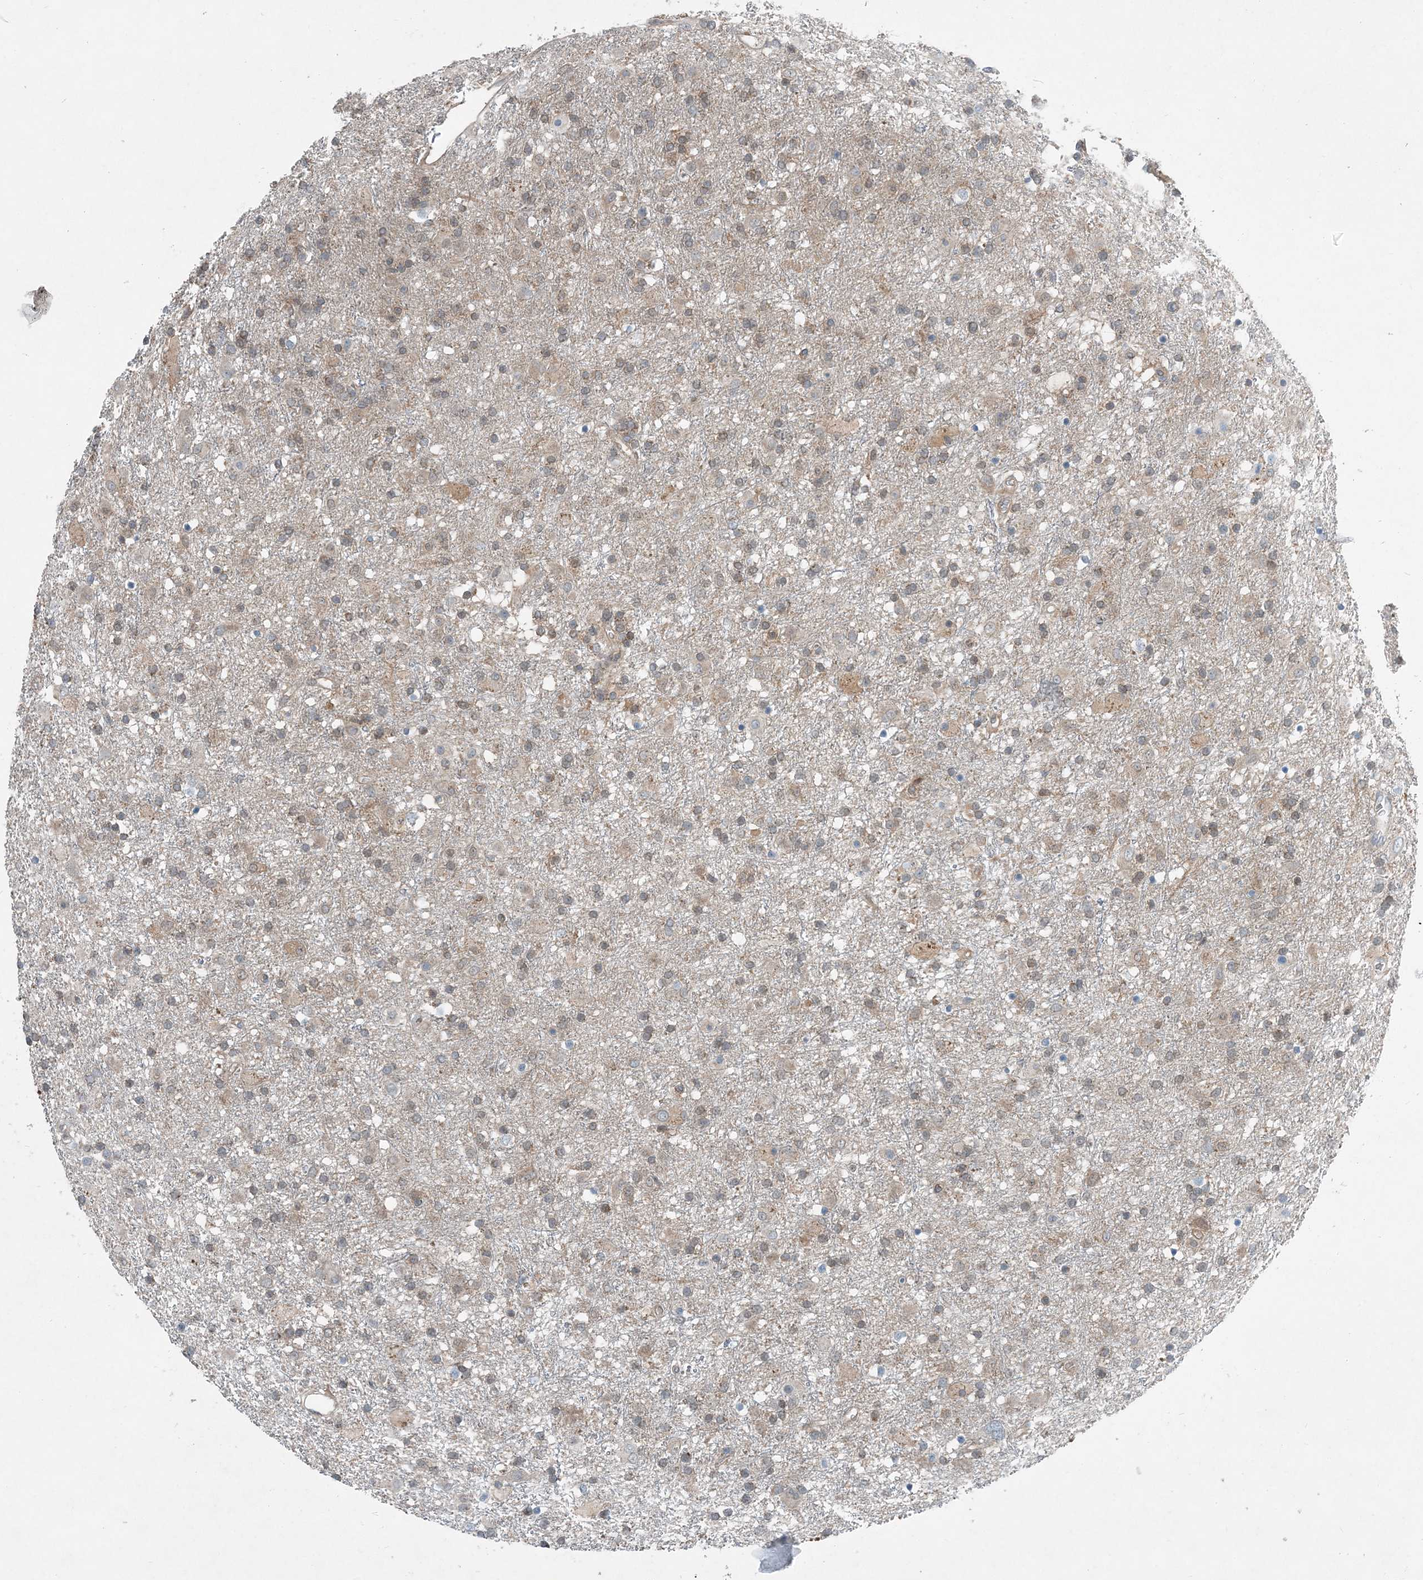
{"staining": {"intensity": "weak", "quantity": "<25%", "location": "cytoplasmic/membranous"}, "tissue": "glioma", "cell_type": "Tumor cells", "image_type": "cancer", "snomed": [{"axis": "morphology", "description": "Glioma, malignant, Low grade"}, {"axis": "topography", "description": "Brain"}], "caption": "A micrograph of human glioma is negative for staining in tumor cells.", "gene": "ARMH1", "patient": {"sex": "male", "age": 65}}